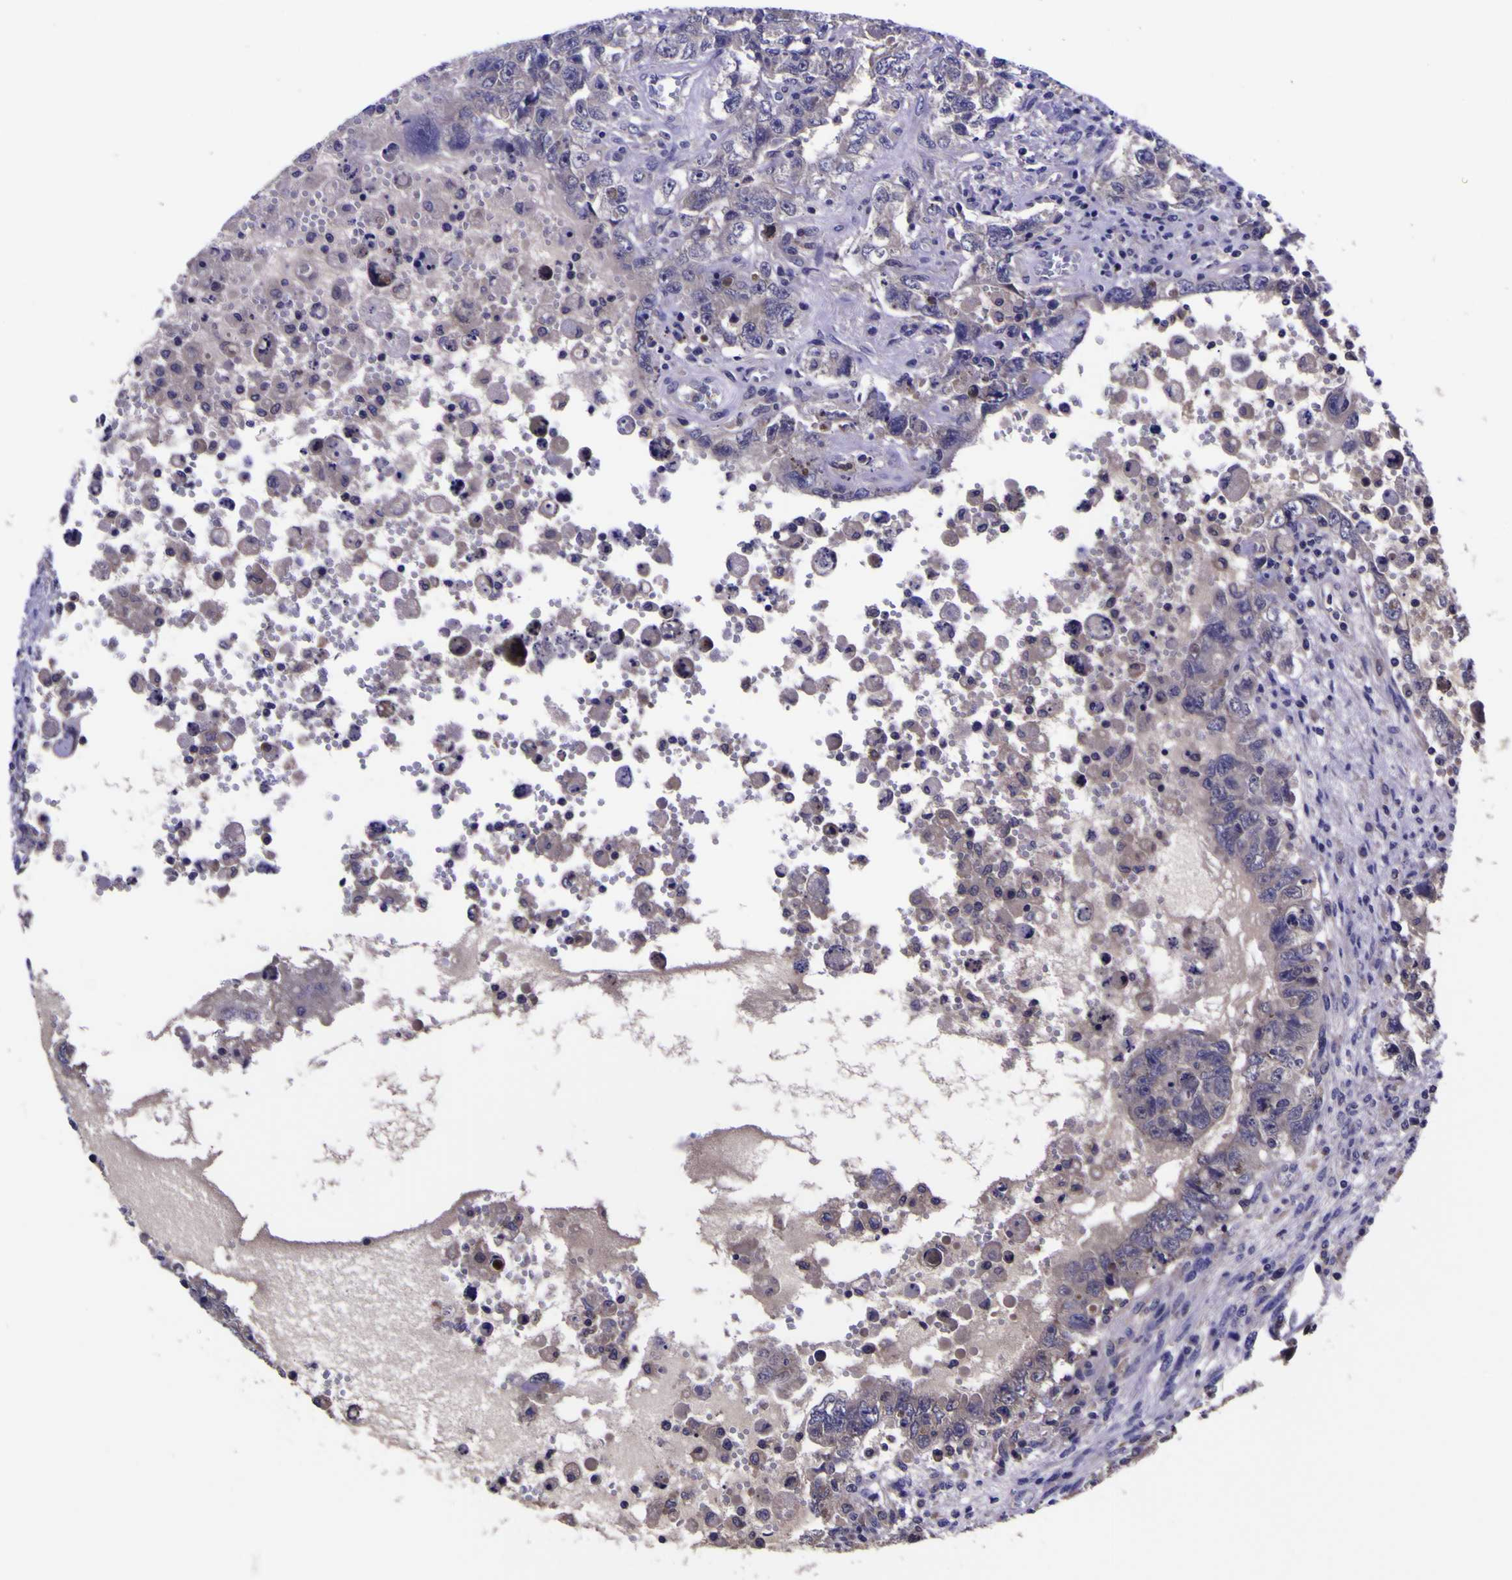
{"staining": {"intensity": "negative", "quantity": "none", "location": "none"}, "tissue": "testis cancer", "cell_type": "Tumor cells", "image_type": "cancer", "snomed": [{"axis": "morphology", "description": "Carcinoma, Embryonal, NOS"}, {"axis": "topography", "description": "Testis"}], "caption": "Protein analysis of testis cancer displays no significant staining in tumor cells.", "gene": "MAPK14", "patient": {"sex": "male", "age": 26}}